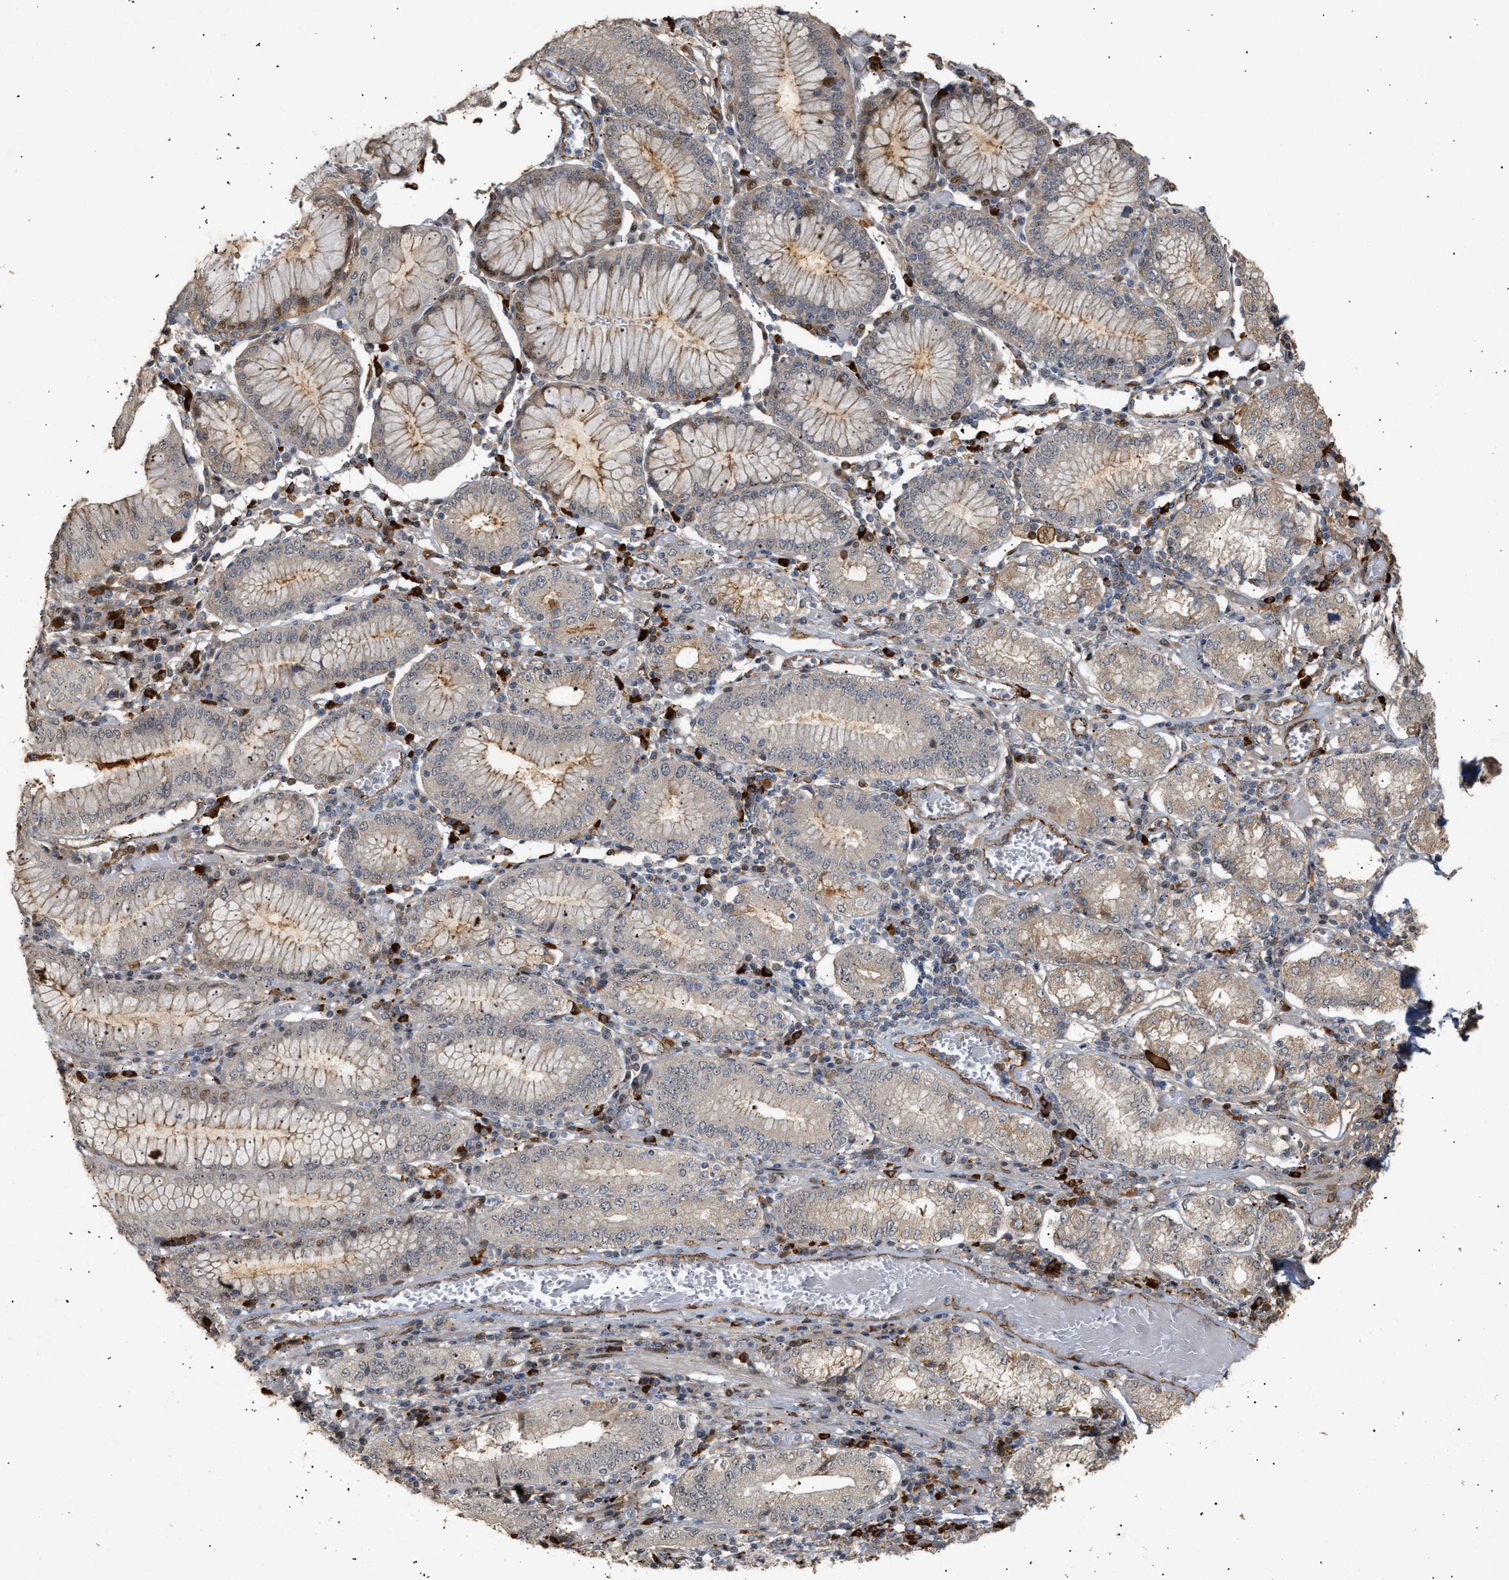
{"staining": {"intensity": "negative", "quantity": "none", "location": "none"}, "tissue": "stomach cancer", "cell_type": "Tumor cells", "image_type": "cancer", "snomed": [{"axis": "morphology", "description": "Adenocarcinoma, NOS"}, {"axis": "topography", "description": "Stomach"}], "caption": "A high-resolution photomicrograph shows immunohistochemistry (IHC) staining of stomach adenocarcinoma, which exhibits no significant expression in tumor cells. (Brightfield microscopy of DAB (3,3'-diaminobenzidine) IHC at high magnification).", "gene": "ZFAND5", "patient": {"sex": "female", "age": 73}}